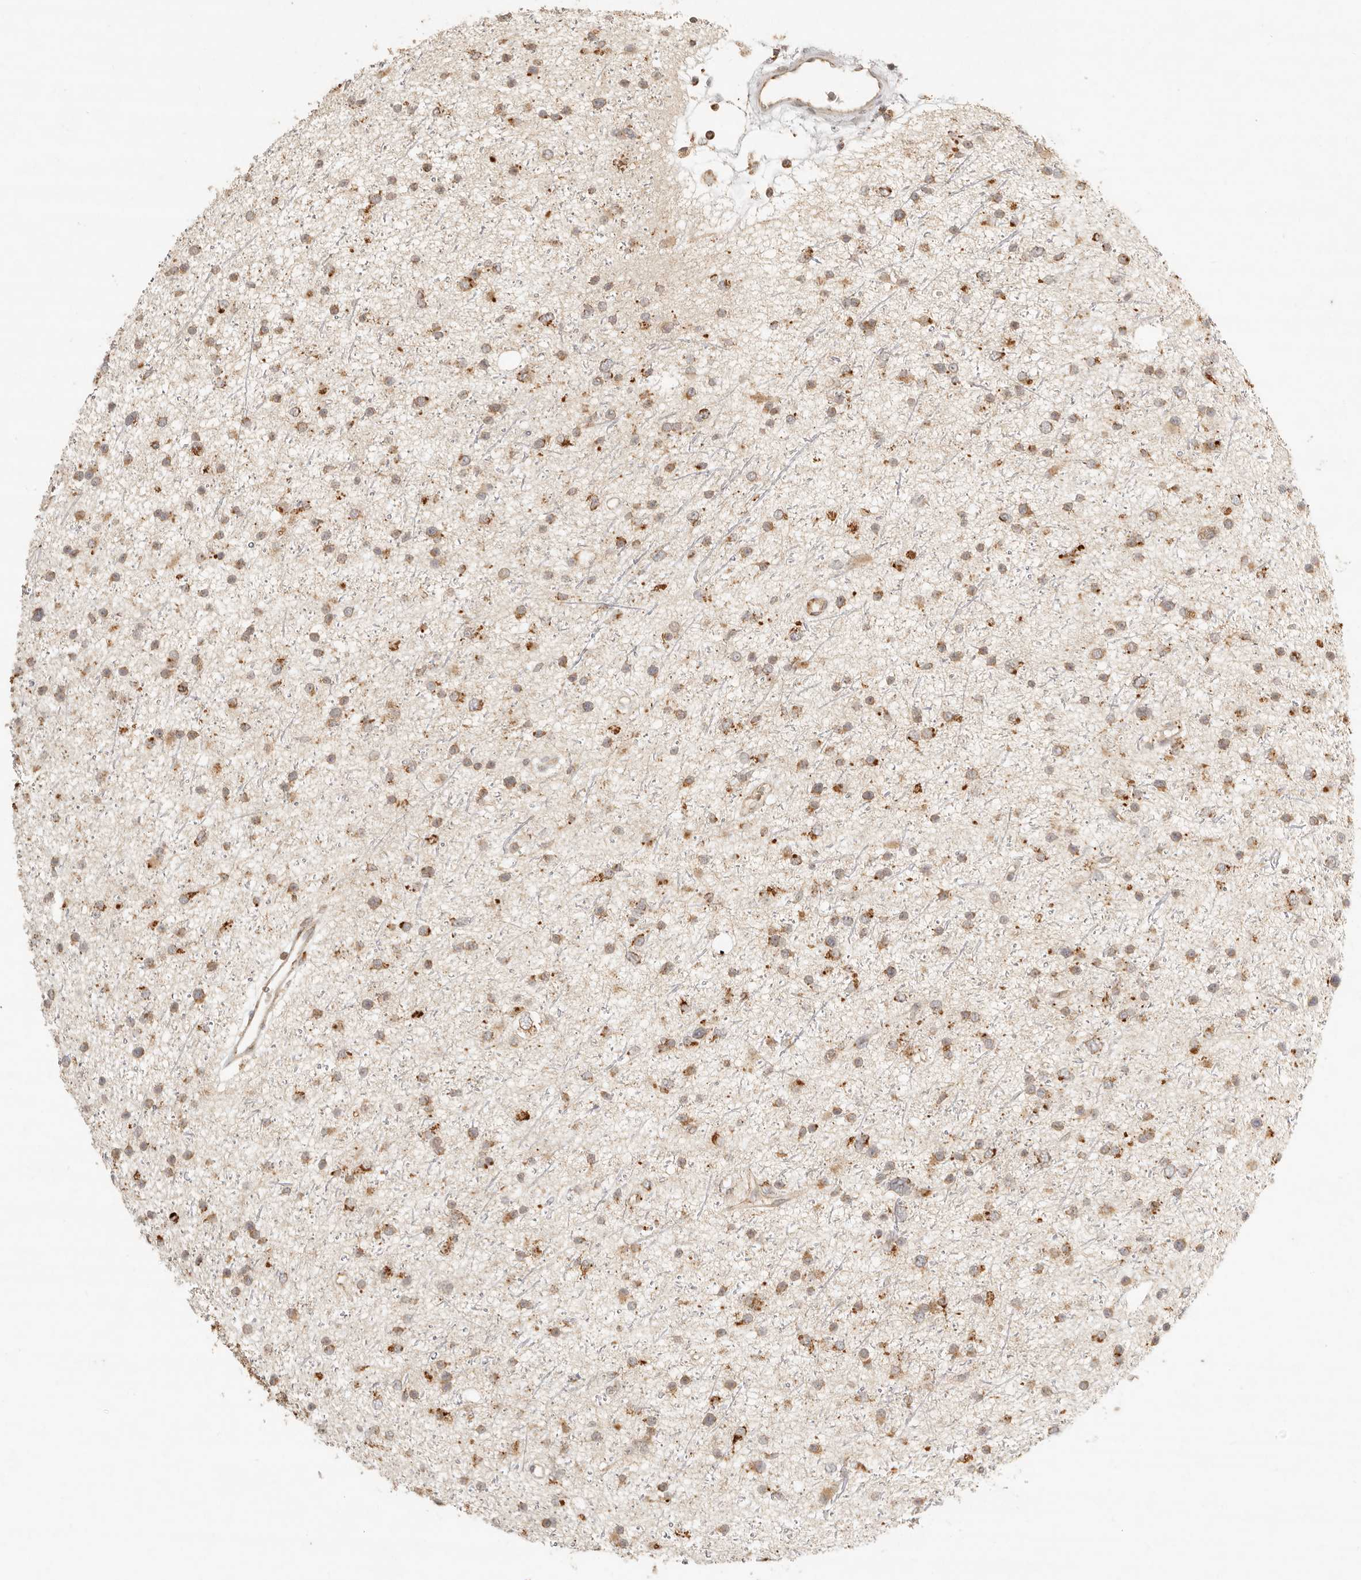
{"staining": {"intensity": "moderate", "quantity": ">75%", "location": "cytoplasmic/membranous"}, "tissue": "glioma", "cell_type": "Tumor cells", "image_type": "cancer", "snomed": [{"axis": "morphology", "description": "Glioma, malignant, Low grade"}, {"axis": "topography", "description": "Cerebral cortex"}], "caption": "Protein positivity by IHC demonstrates moderate cytoplasmic/membranous staining in about >75% of tumor cells in low-grade glioma (malignant). Using DAB (3,3'-diaminobenzidine) (brown) and hematoxylin (blue) stains, captured at high magnification using brightfield microscopy.", "gene": "MRPL55", "patient": {"sex": "female", "age": 39}}